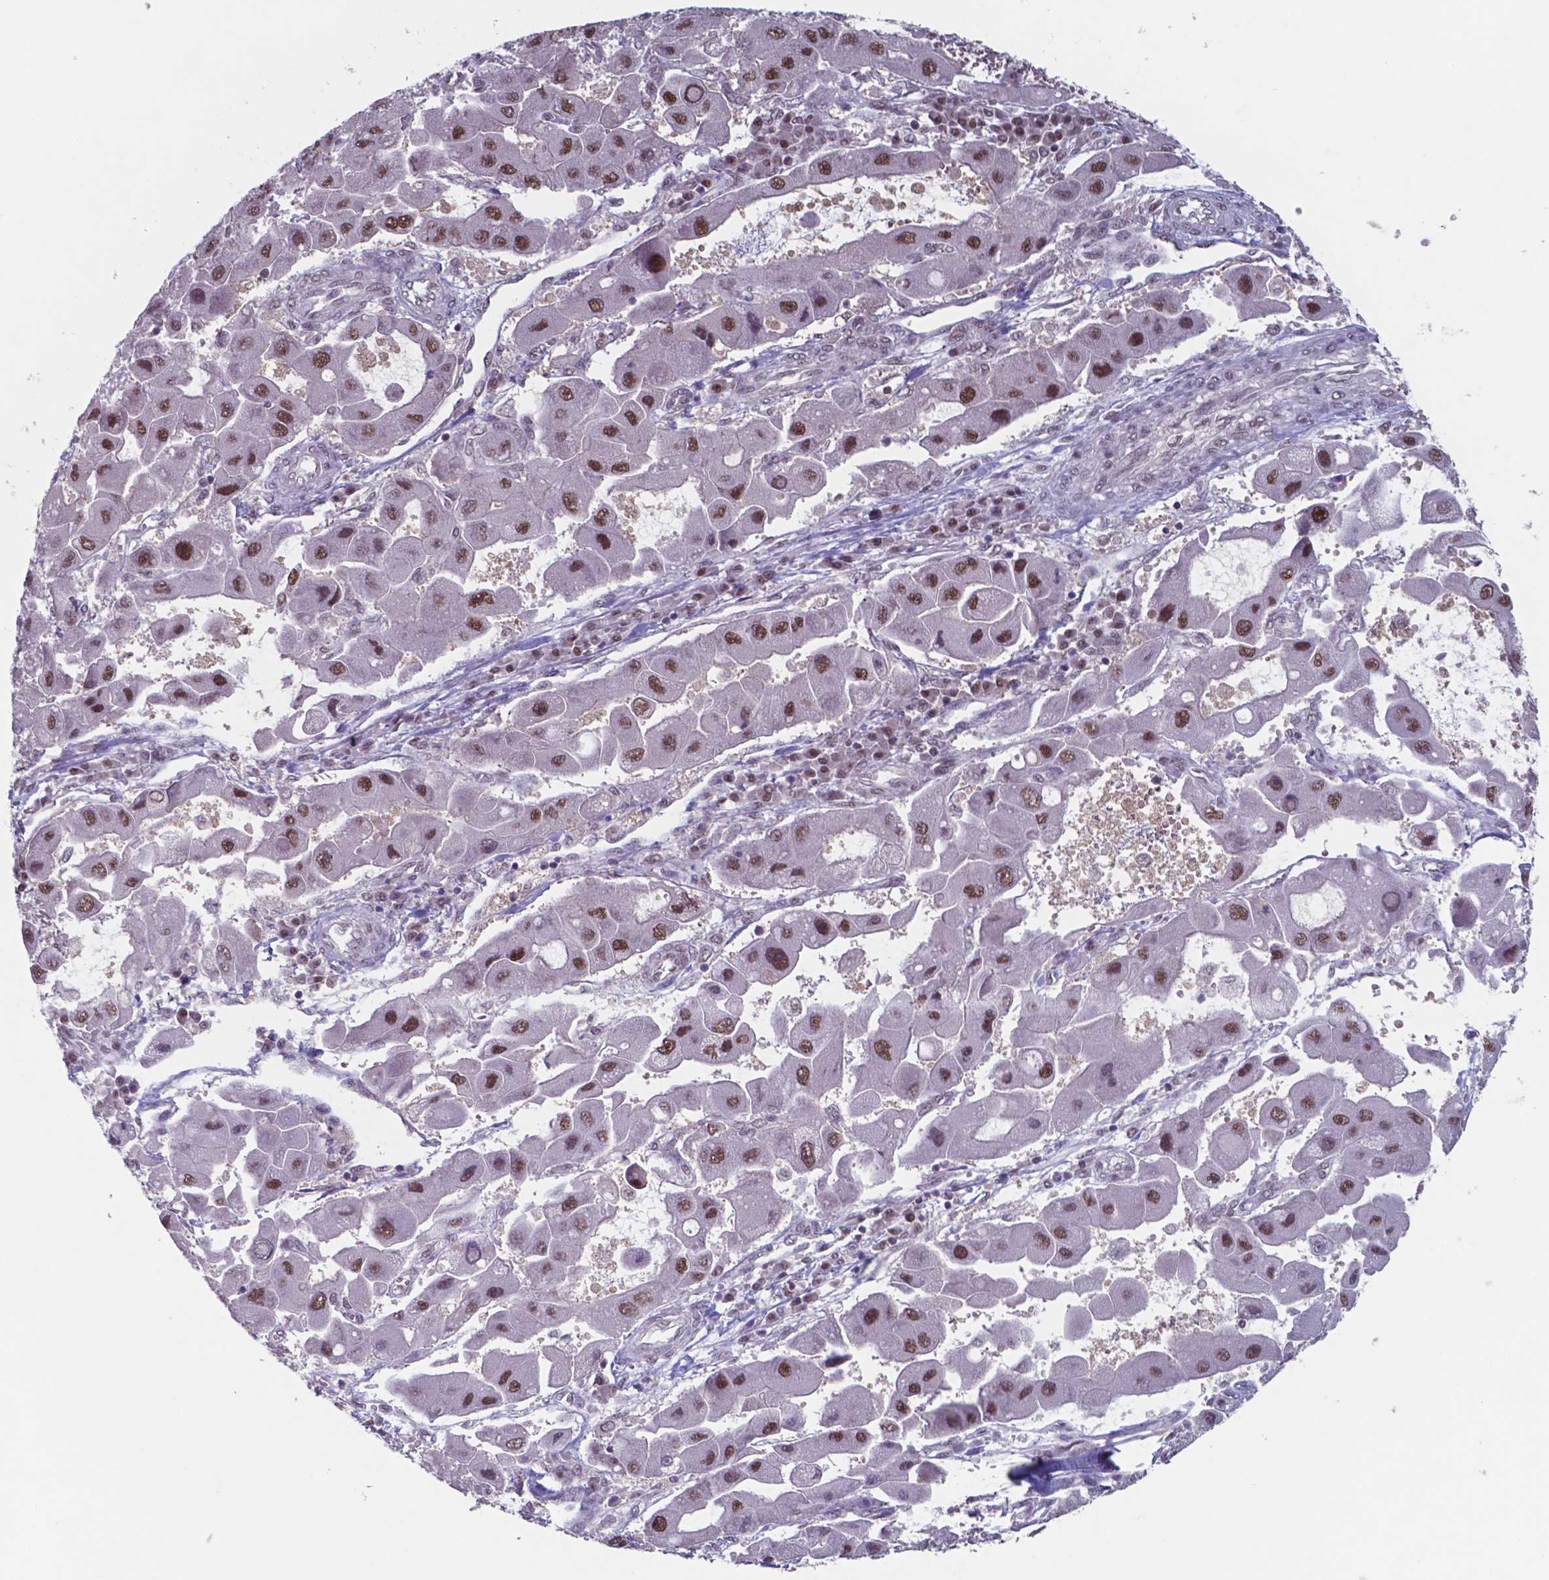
{"staining": {"intensity": "moderate", "quantity": ">75%", "location": "nuclear"}, "tissue": "liver cancer", "cell_type": "Tumor cells", "image_type": "cancer", "snomed": [{"axis": "morphology", "description": "Carcinoma, Hepatocellular, NOS"}, {"axis": "topography", "description": "Liver"}], "caption": "Brown immunohistochemical staining in liver cancer shows moderate nuclear expression in approximately >75% of tumor cells.", "gene": "UBA1", "patient": {"sex": "male", "age": 24}}